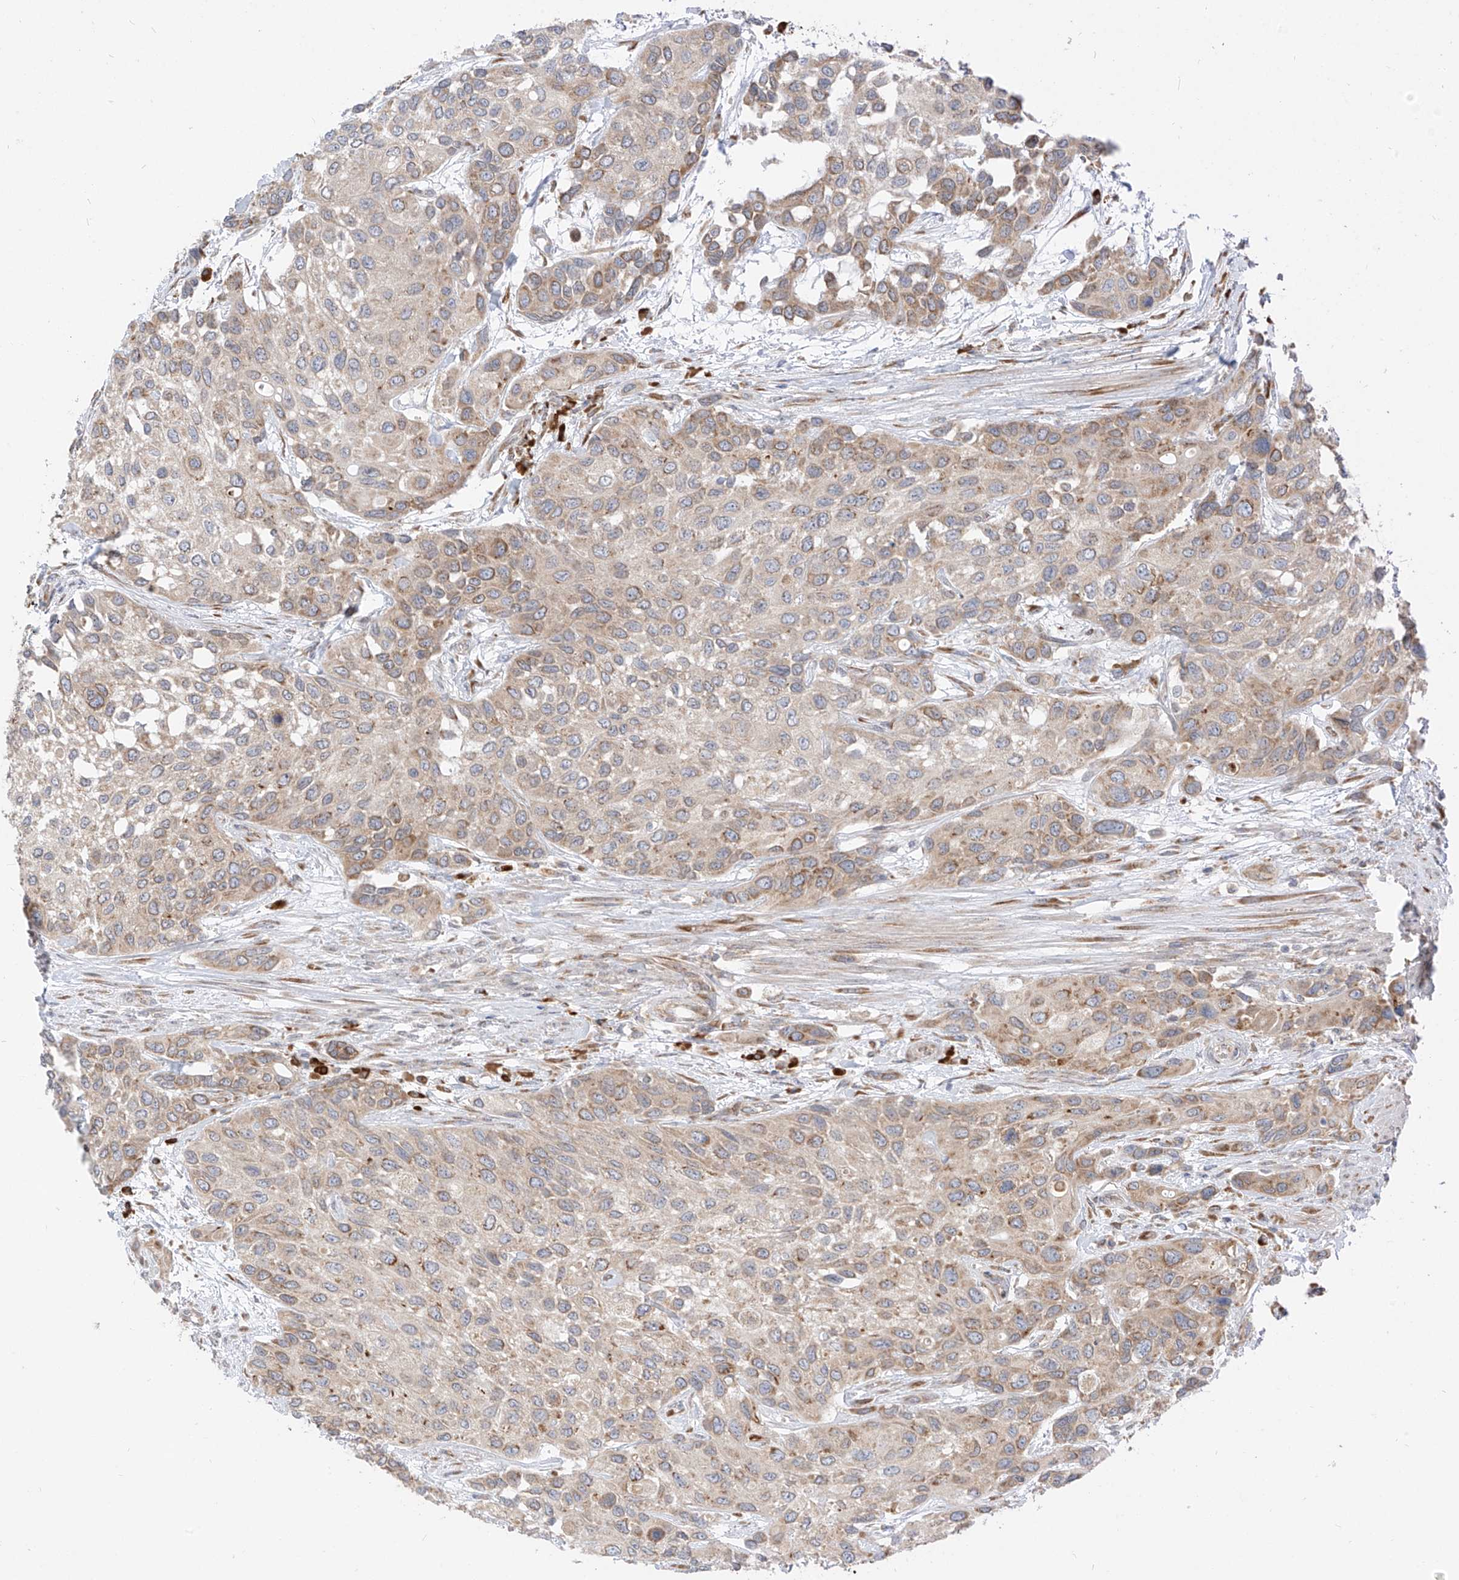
{"staining": {"intensity": "moderate", "quantity": "25%-75%", "location": "cytoplasmic/membranous"}, "tissue": "urothelial cancer", "cell_type": "Tumor cells", "image_type": "cancer", "snomed": [{"axis": "morphology", "description": "Normal tissue, NOS"}, {"axis": "morphology", "description": "Urothelial carcinoma, High grade"}, {"axis": "topography", "description": "Vascular tissue"}, {"axis": "topography", "description": "Urinary bladder"}], "caption": "Human high-grade urothelial carcinoma stained for a protein (brown) displays moderate cytoplasmic/membranous positive staining in about 25%-75% of tumor cells.", "gene": "STT3A", "patient": {"sex": "female", "age": 56}}